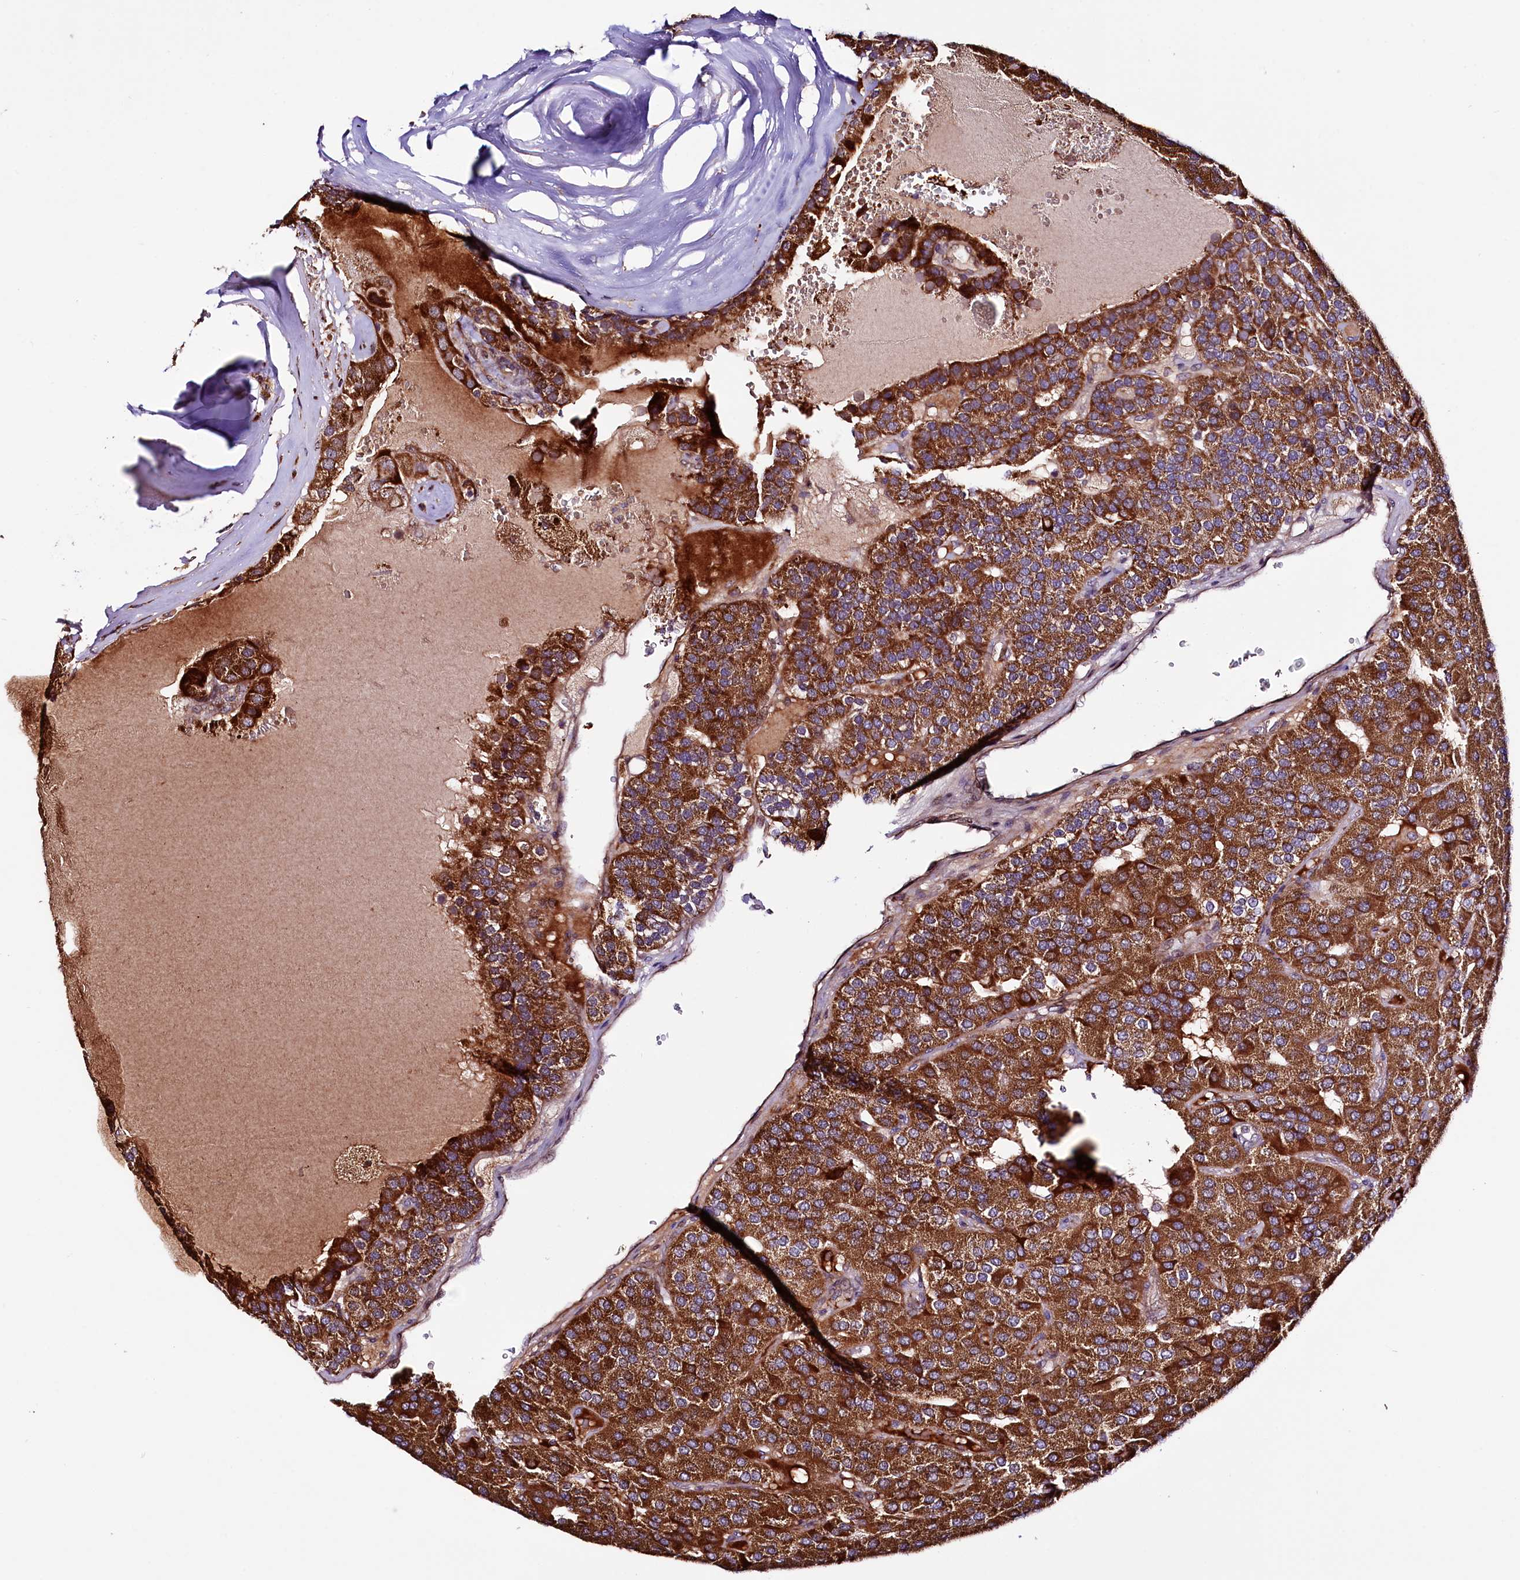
{"staining": {"intensity": "strong", "quantity": ">75%", "location": "cytoplasmic/membranous"}, "tissue": "parathyroid gland", "cell_type": "Glandular cells", "image_type": "normal", "snomed": [{"axis": "morphology", "description": "Normal tissue, NOS"}, {"axis": "morphology", "description": "Adenoma, NOS"}, {"axis": "topography", "description": "Parathyroid gland"}], "caption": "Immunohistochemical staining of unremarkable human parathyroid gland displays strong cytoplasmic/membranous protein expression in approximately >75% of glandular cells. The protein is shown in brown color, while the nuclei are stained blue.", "gene": "ST7", "patient": {"sex": "female", "age": 86}}